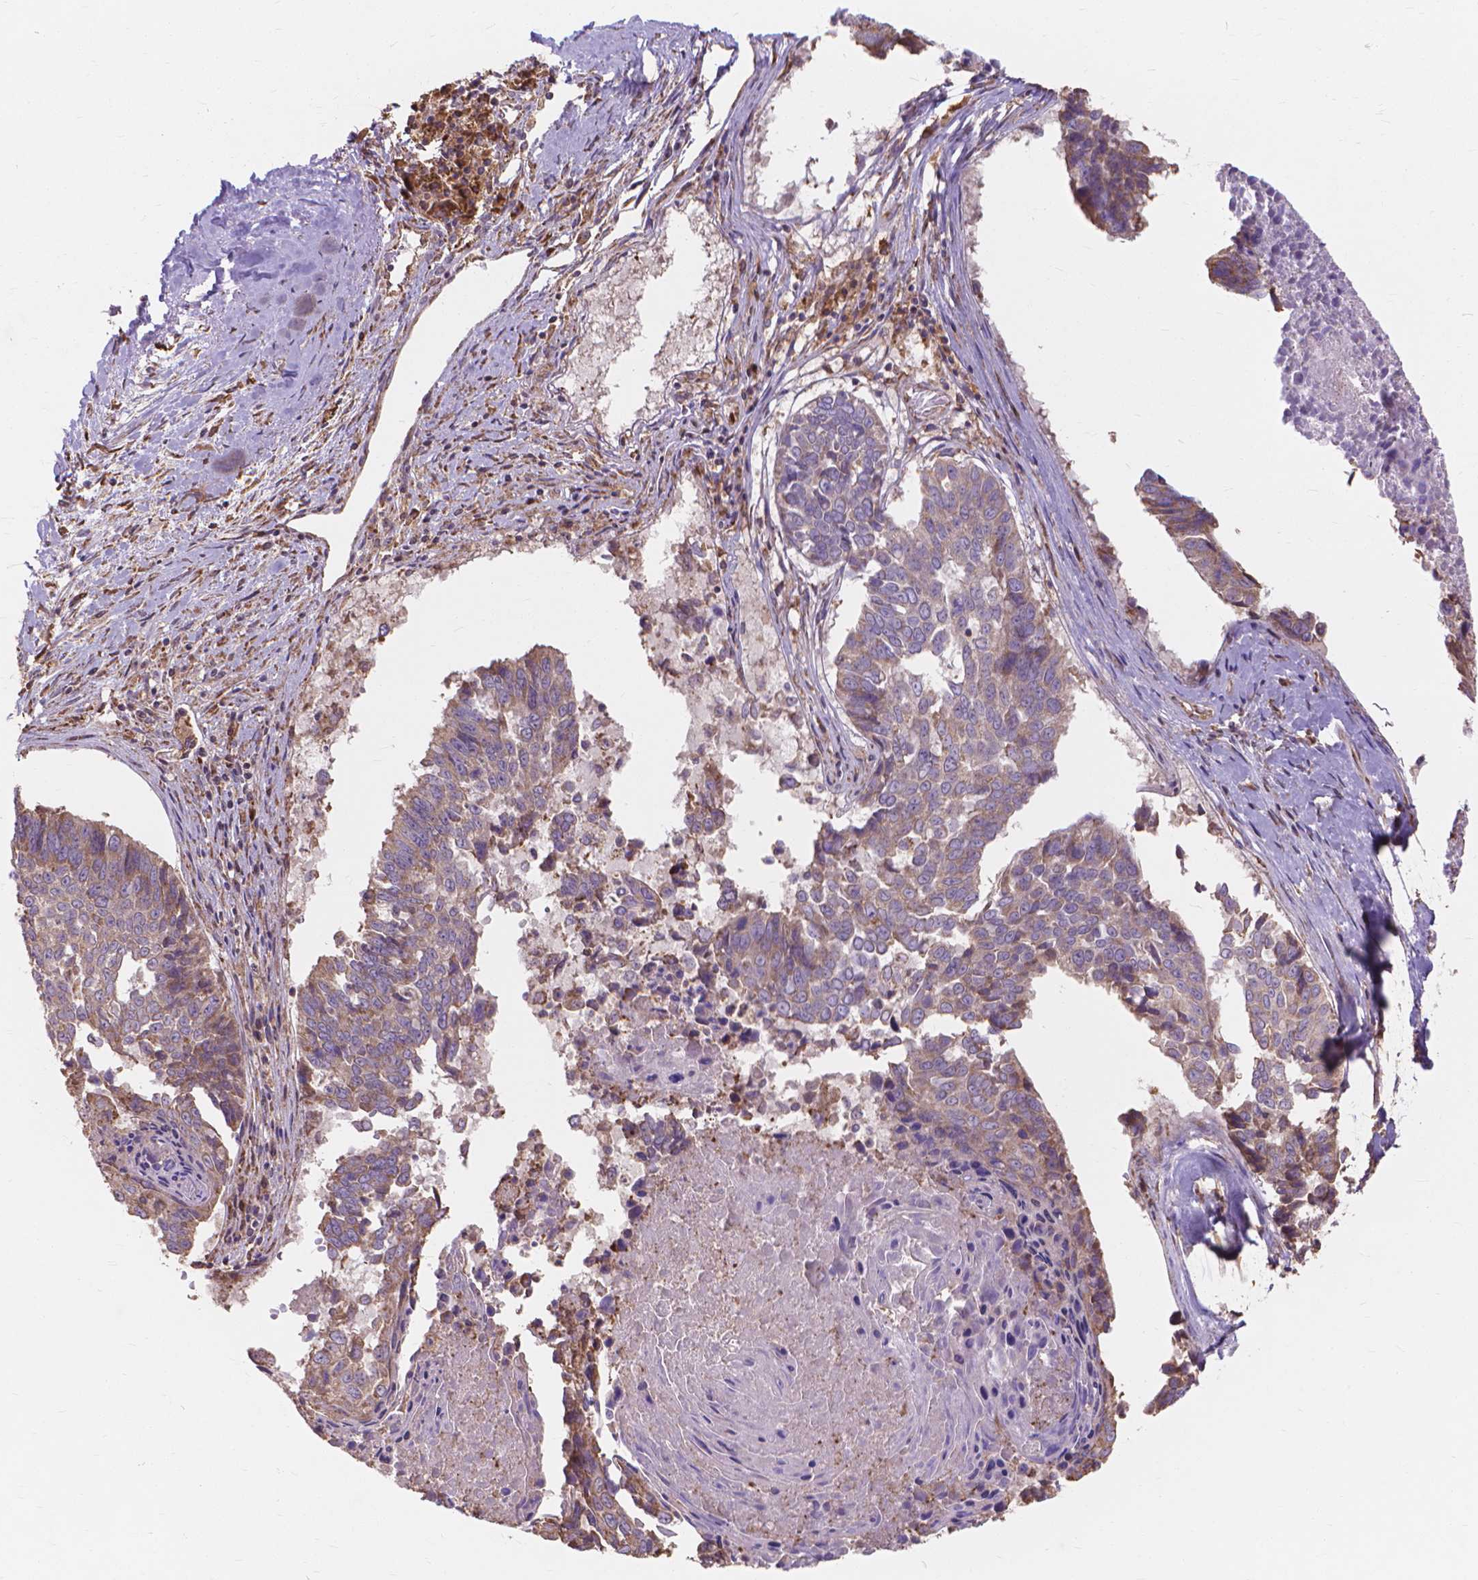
{"staining": {"intensity": "weak", "quantity": ">75%", "location": "cytoplasmic/membranous"}, "tissue": "lung cancer", "cell_type": "Tumor cells", "image_type": "cancer", "snomed": [{"axis": "morphology", "description": "Squamous cell carcinoma, NOS"}, {"axis": "topography", "description": "Lung"}], "caption": "Immunohistochemical staining of human lung cancer exhibits low levels of weak cytoplasmic/membranous positivity in approximately >75% of tumor cells.", "gene": "TAB2", "patient": {"sex": "male", "age": 73}}